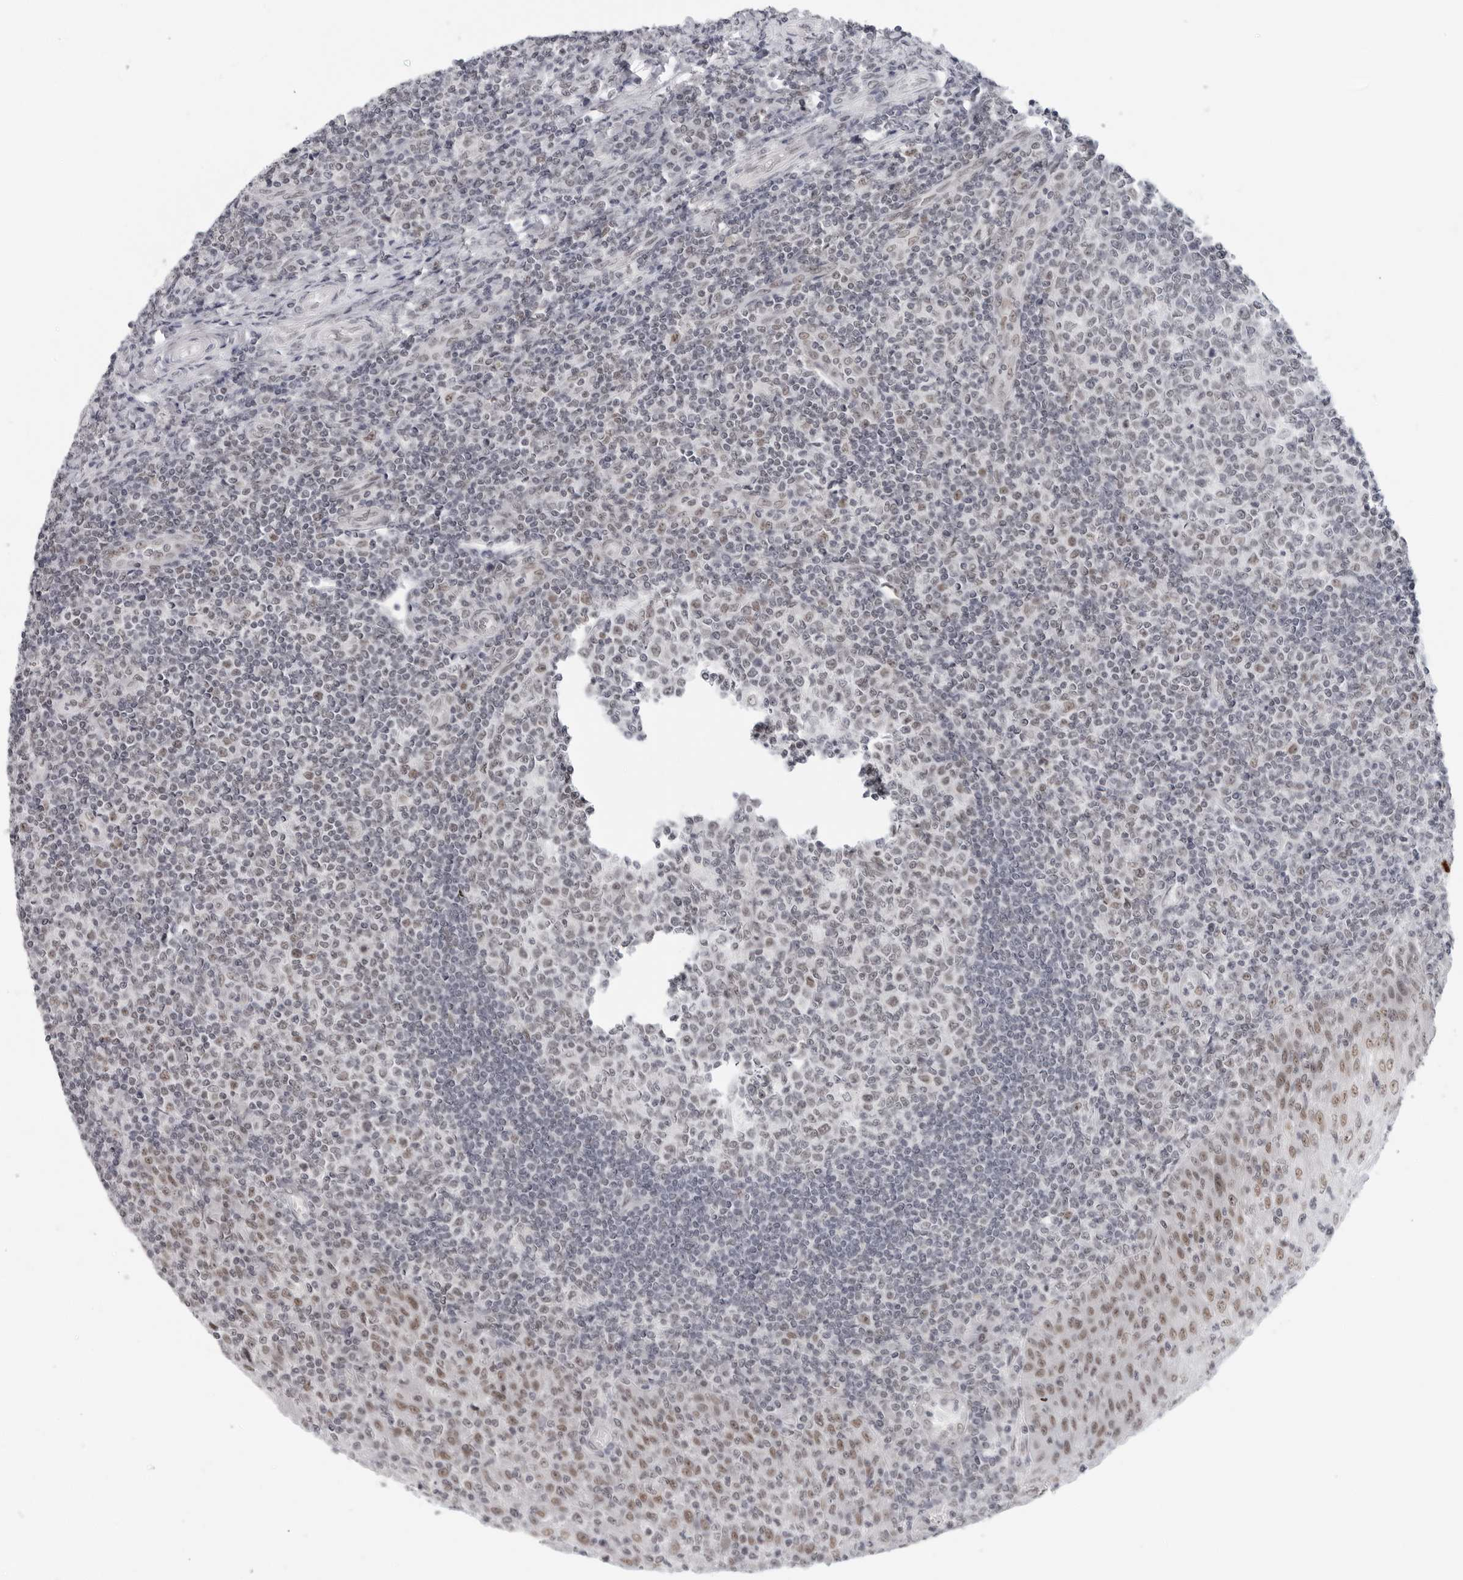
{"staining": {"intensity": "weak", "quantity": "<25%", "location": "nuclear"}, "tissue": "tonsil", "cell_type": "Germinal center cells", "image_type": "normal", "snomed": [{"axis": "morphology", "description": "Normal tissue, NOS"}, {"axis": "topography", "description": "Tonsil"}], "caption": "A micrograph of human tonsil is negative for staining in germinal center cells. (Brightfield microscopy of DAB (3,3'-diaminobenzidine) immunohistochemistry (IHC) at high magnification).", "gene": "FOXK2", "patient": {"sex": "female", "age": 19}}